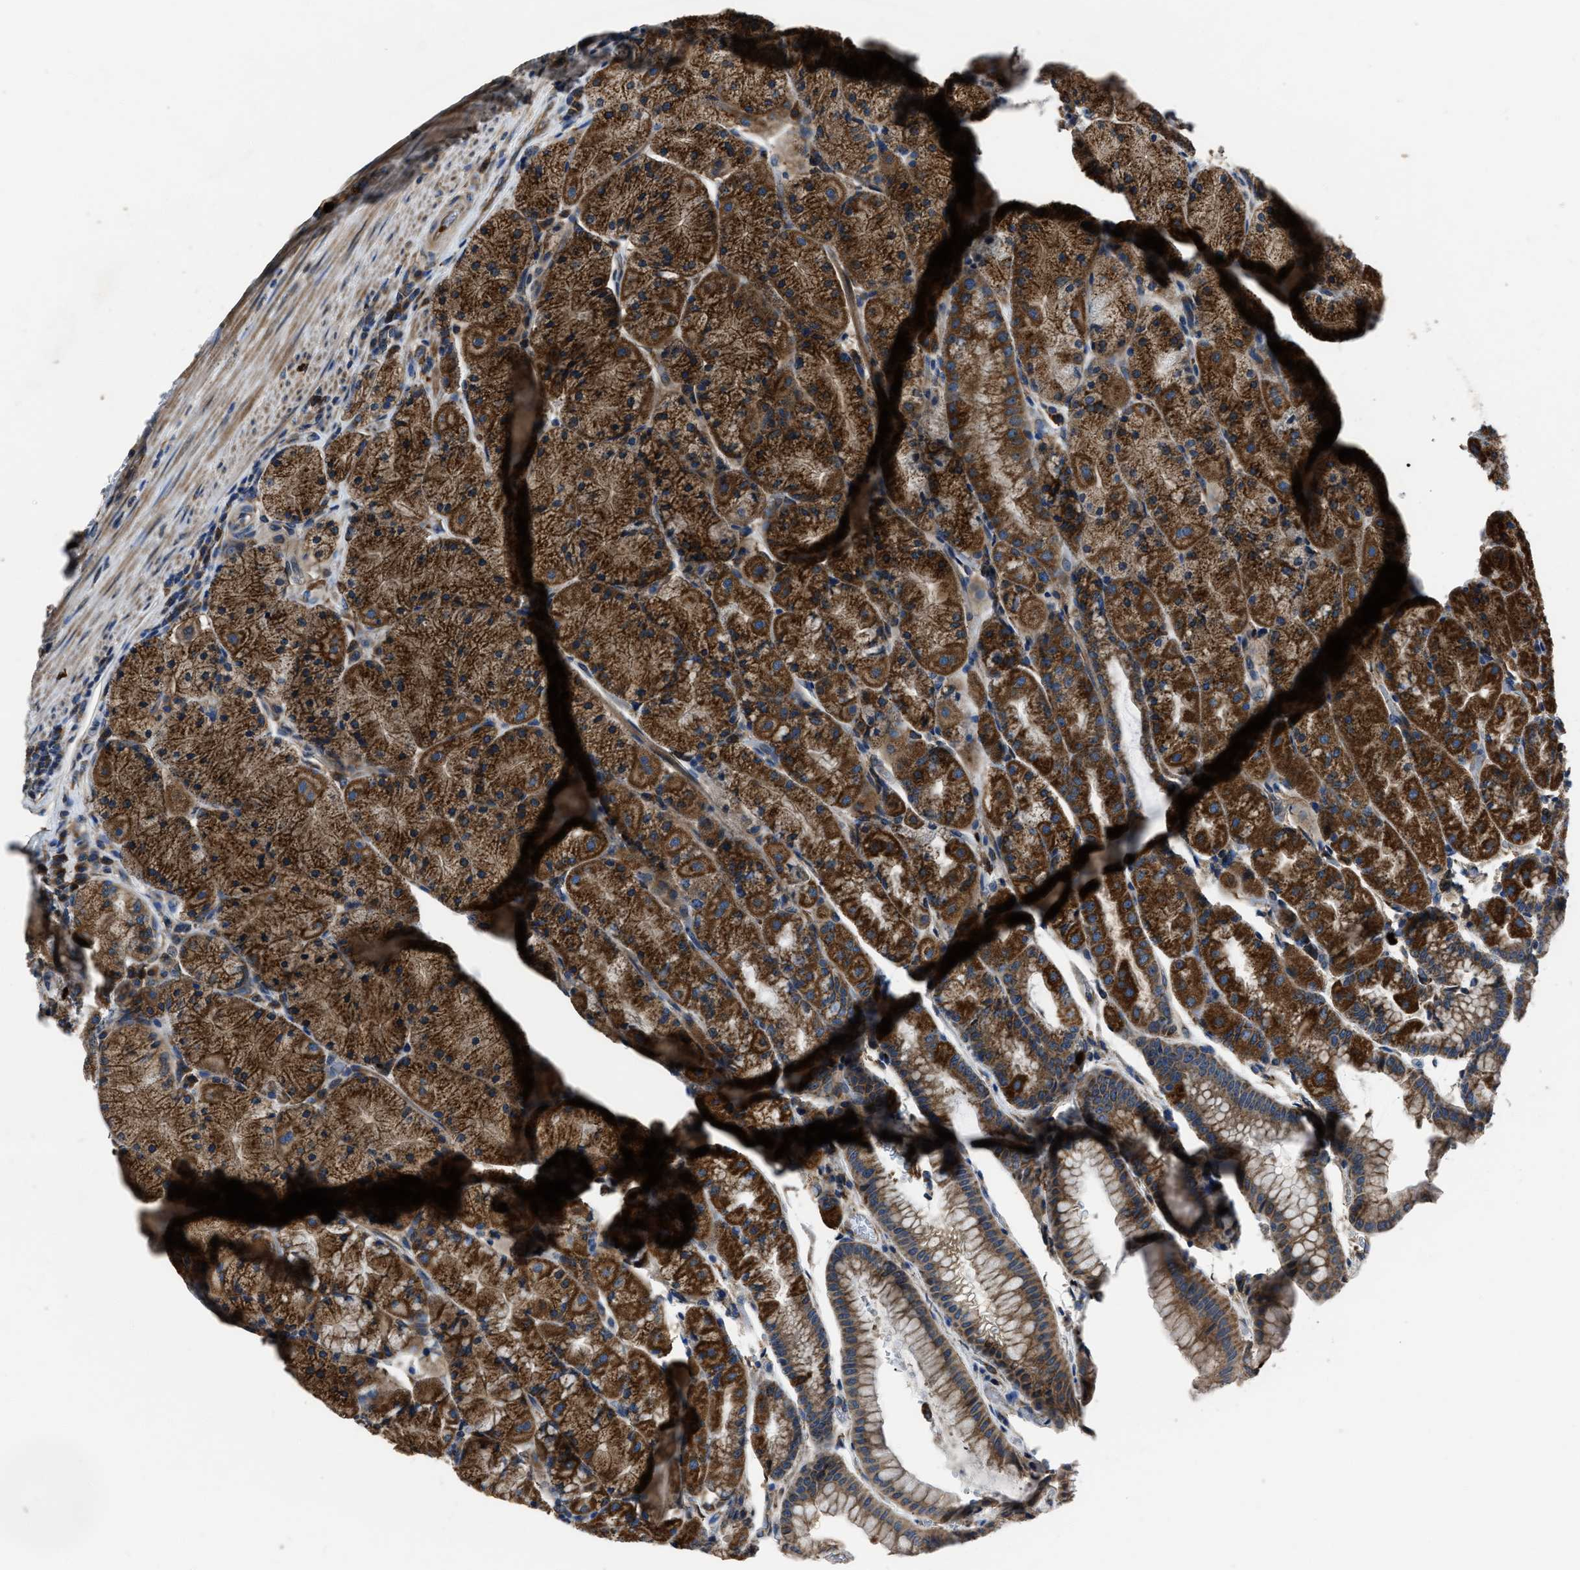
{"staining": {"intensity": "strong", "quantity": ">75%", "location": "cytoplasmic/membranous"}, "tissue": "stomach", "cell_type": "Glandular cells", "image_type": "normal", "snomed": [{"axis": "morphology", "description": "Normal tissue, NOS"}, {"axis": "morphology", "description": "Carcinoid, malignant, NOS"}, {"axis": "topography", "description": "Stomach, upper"}], "caption": "About >75% of glandular cells in benign human stomach display strong cytoplasmic/membranous protein positivity as visualized by brown immunohistochemical staining.", "gene": "ANGPT1", "patient": {"sex": "male", "age": 39}}